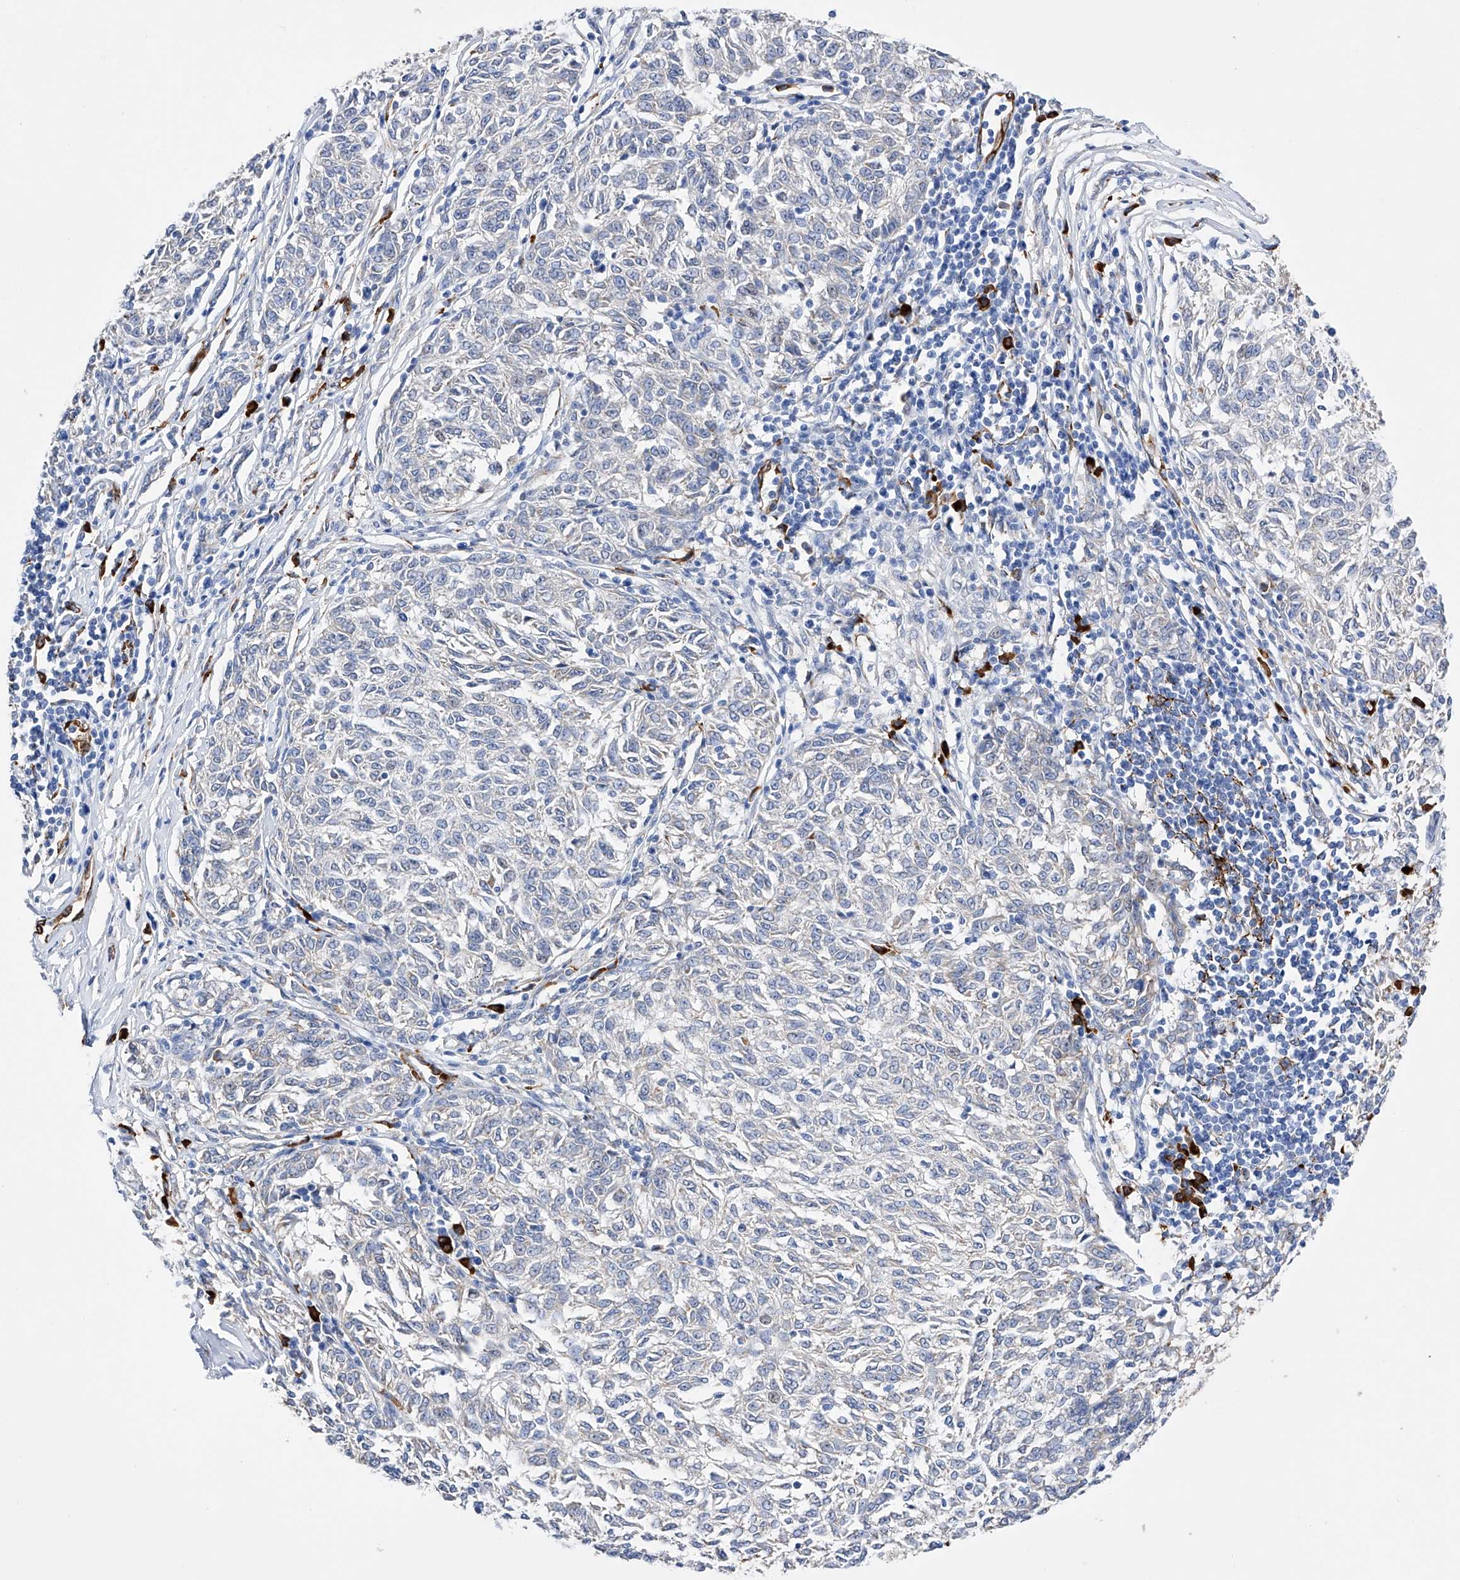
{"staining": {"intensity": "negative", "quantity": "none", "location": "none"}, "tissue": "melanoma", "cell_type": "Tumor cells", "image_type": "cancer", "snomed": [{"axis": "morphology", "description": "Malignant melanoma, NOS"}, {"axis": "topography", "description": "Skin"}], "caption": "Malignant melanoma was stained to show a protein in brown. There is no significant expression in tumor cells.", "gene": "PDIA5", "patient": {"sex": "female", "age": 72}}